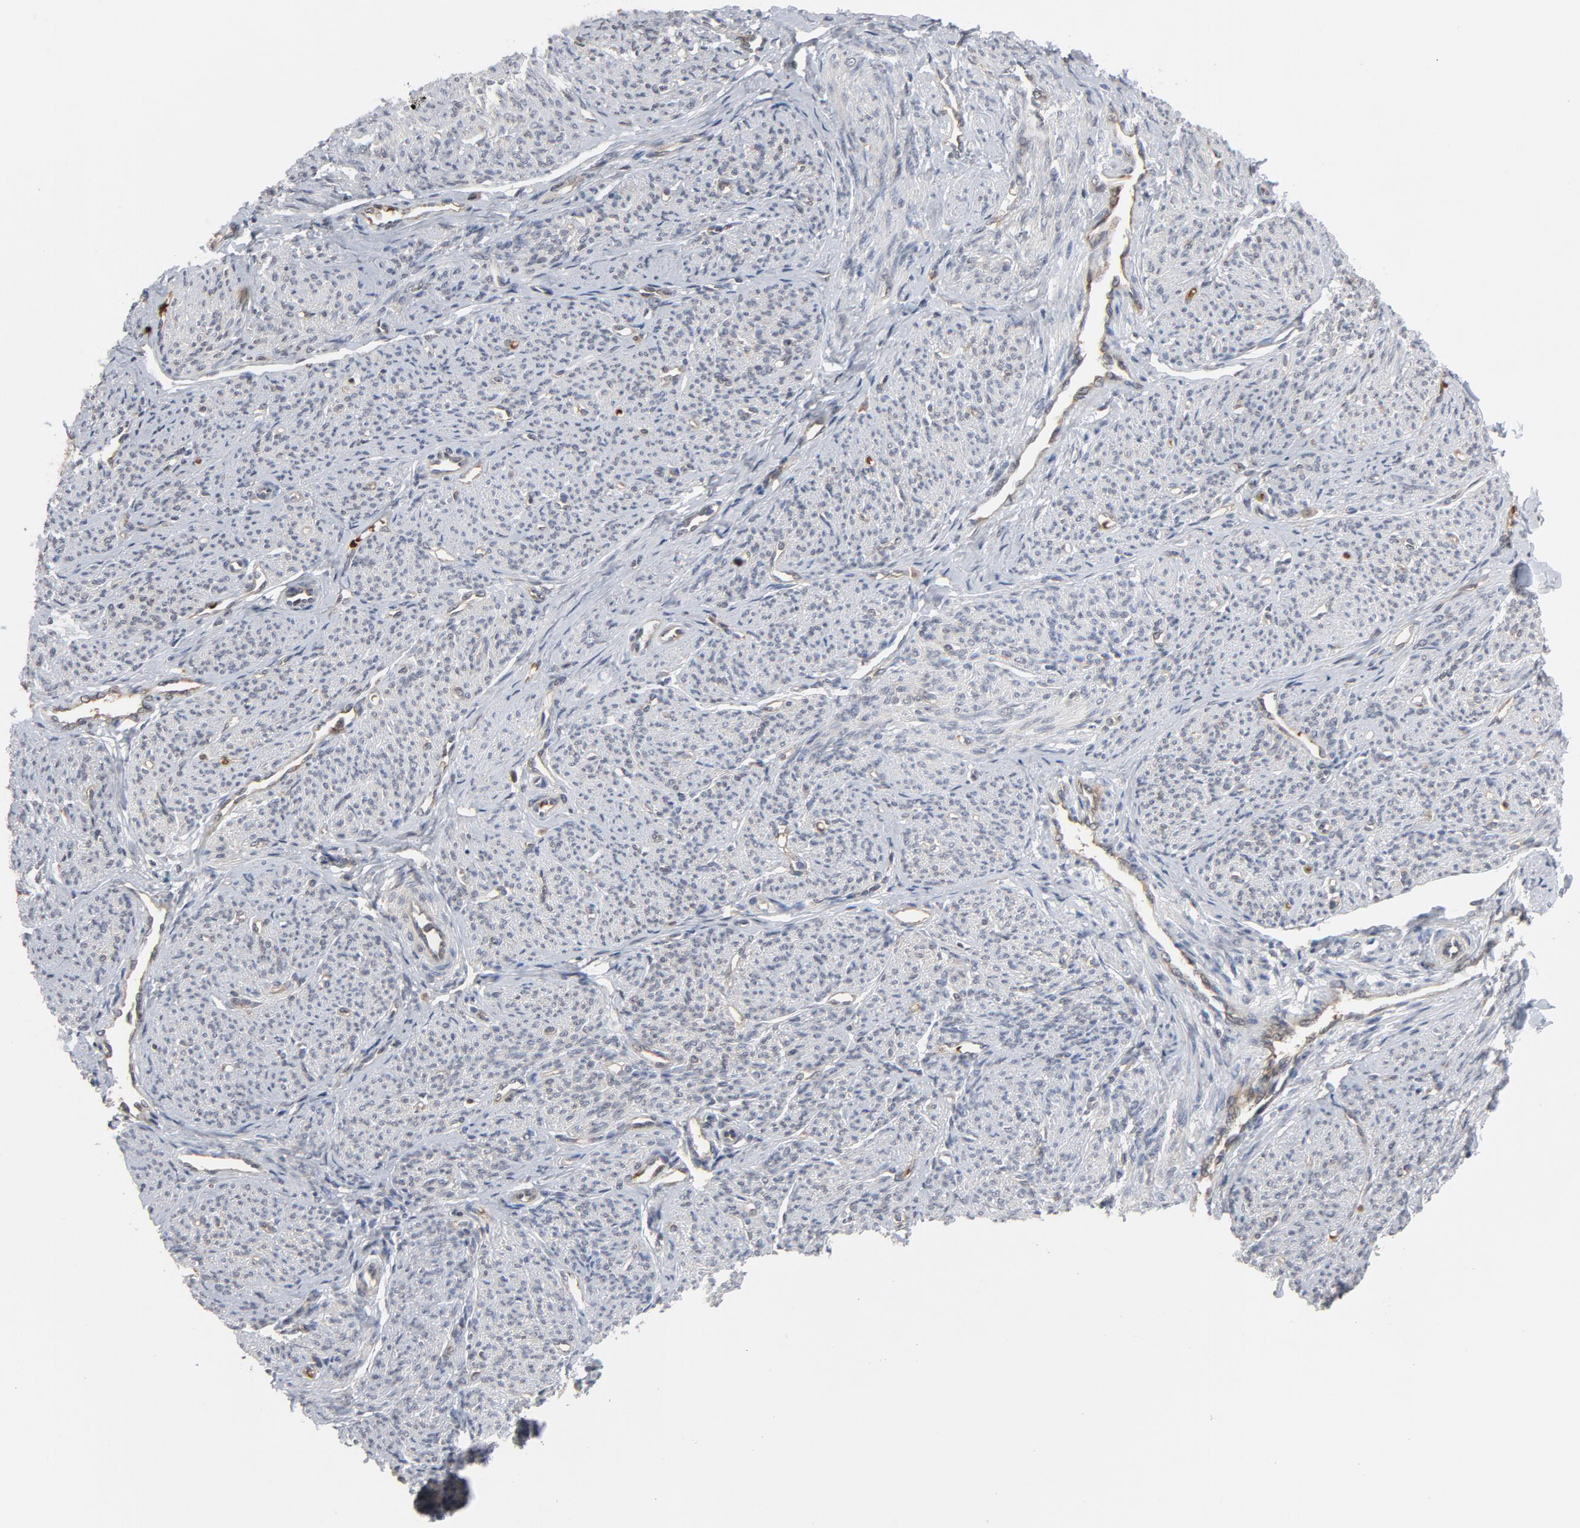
{"staining": {"intensity": "weak", "quantity": "25%-75%", "location": "cytoplasmic/membranous"}, "tissue": "smooth muscle", "cell_type": "Smooth muscle cells", "image_type": "normal", "snomed": [{"axis": "morphology", "description": "Normal tissue, NOS"}, {"axis": "topography", "description": "Smooth muscle"}], "caption": "IHC image of benign human smooth muscle stained for a protein (brown), which reveals low levels of weak cytoplasmic/membranous positivity in approximately 25%-75% of smooth muscle cells.", "gene": "PRDX1", "patient": {"sex": "female", "age": 65}}